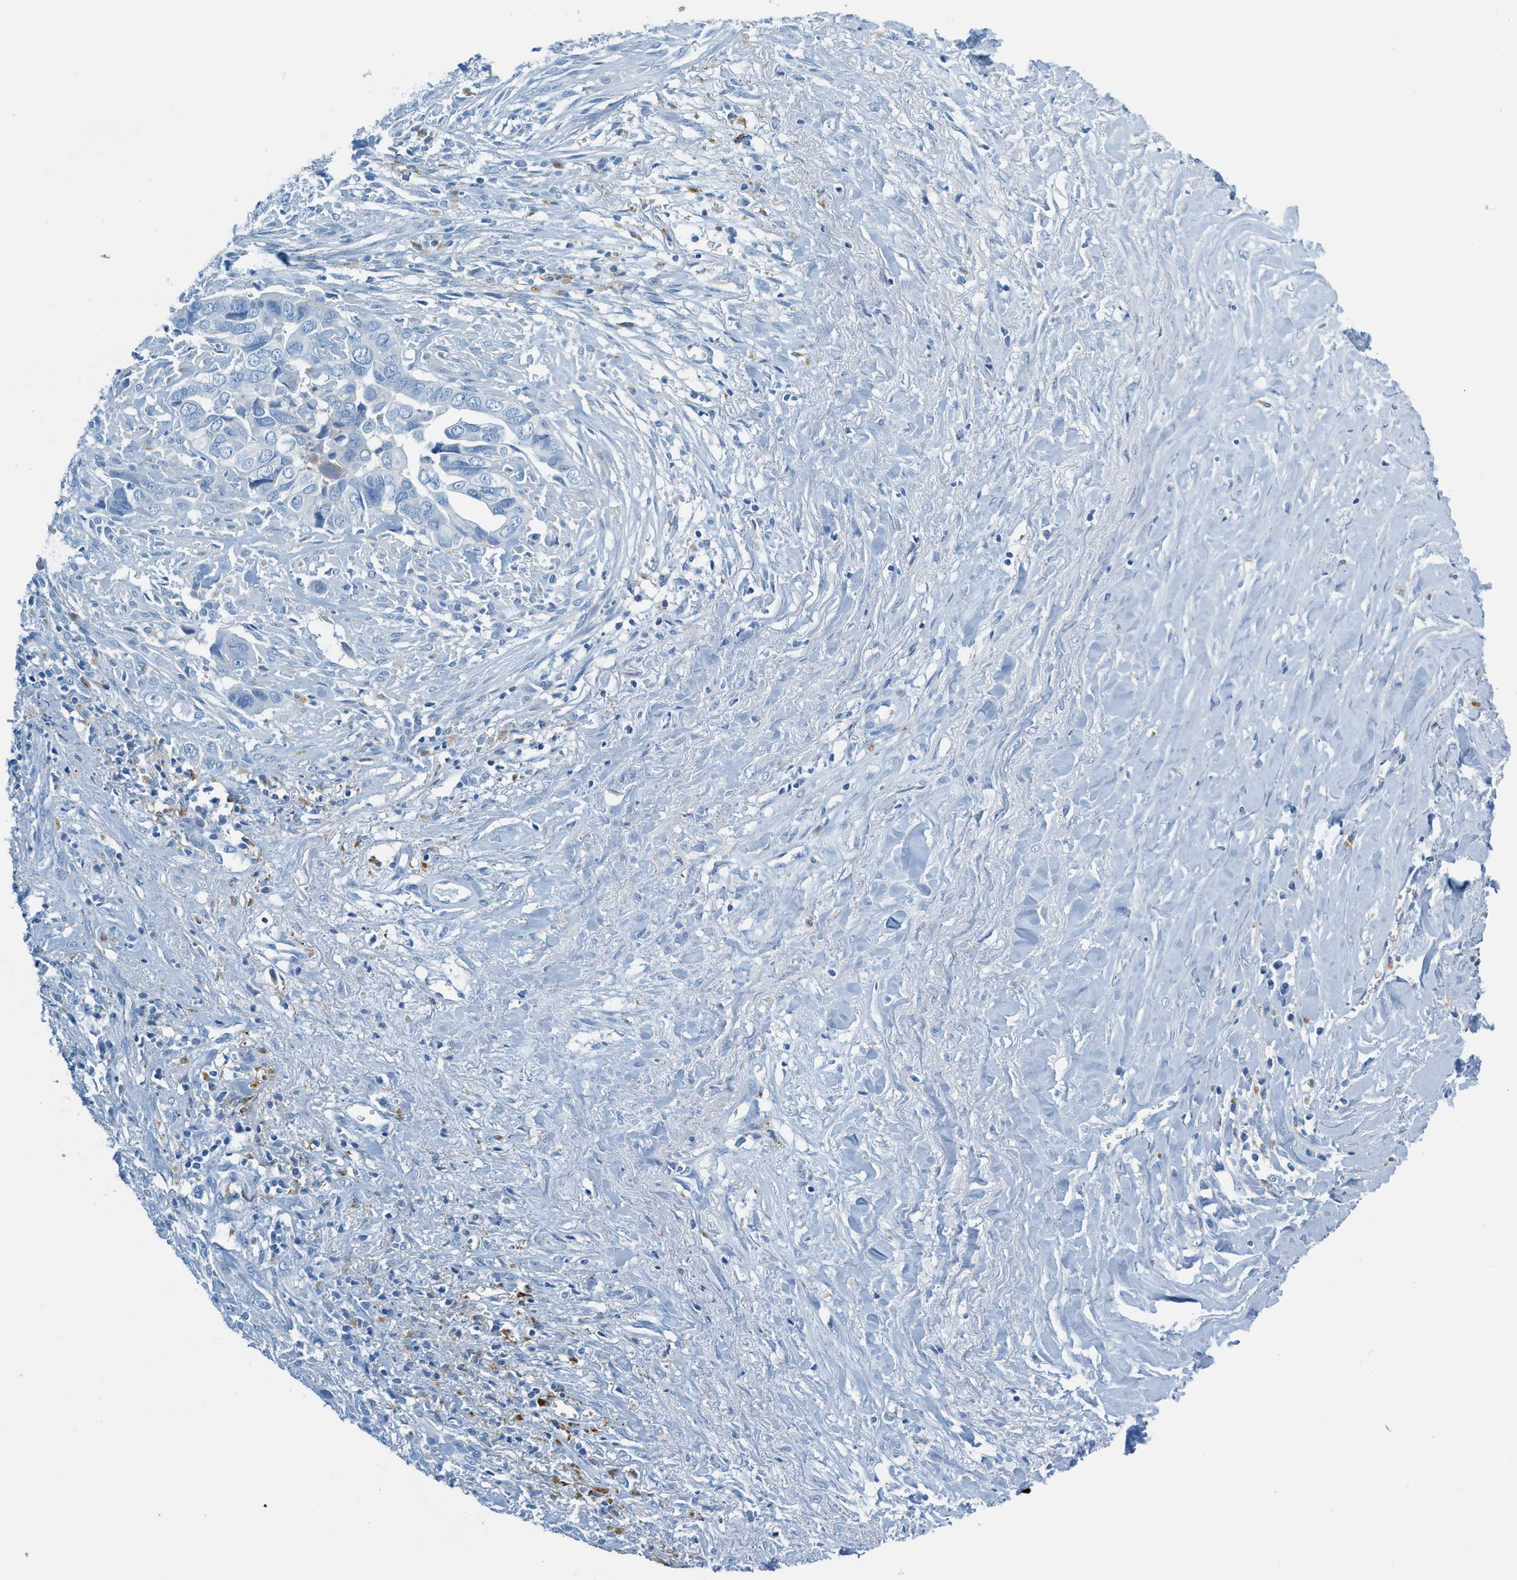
{"staining": {"intensity": "negative", "quantity": "none", "location": "none"}, "tissue": "liver cancer", "cell_type": "Tumor cells", "image_type": "cancer", "snomed": [{"axis": "morphology", "description": "Cholangiocarcinoma"}, {"axis": "topography", "description": "Liver"}], "caption": "This is an immunohistochemistry (IHC) image of liver cholangiocarcinoma. There is no expression in tumor cells.", "gene": "C21orf62", "patient": {"sex": "female", "age": 79}}